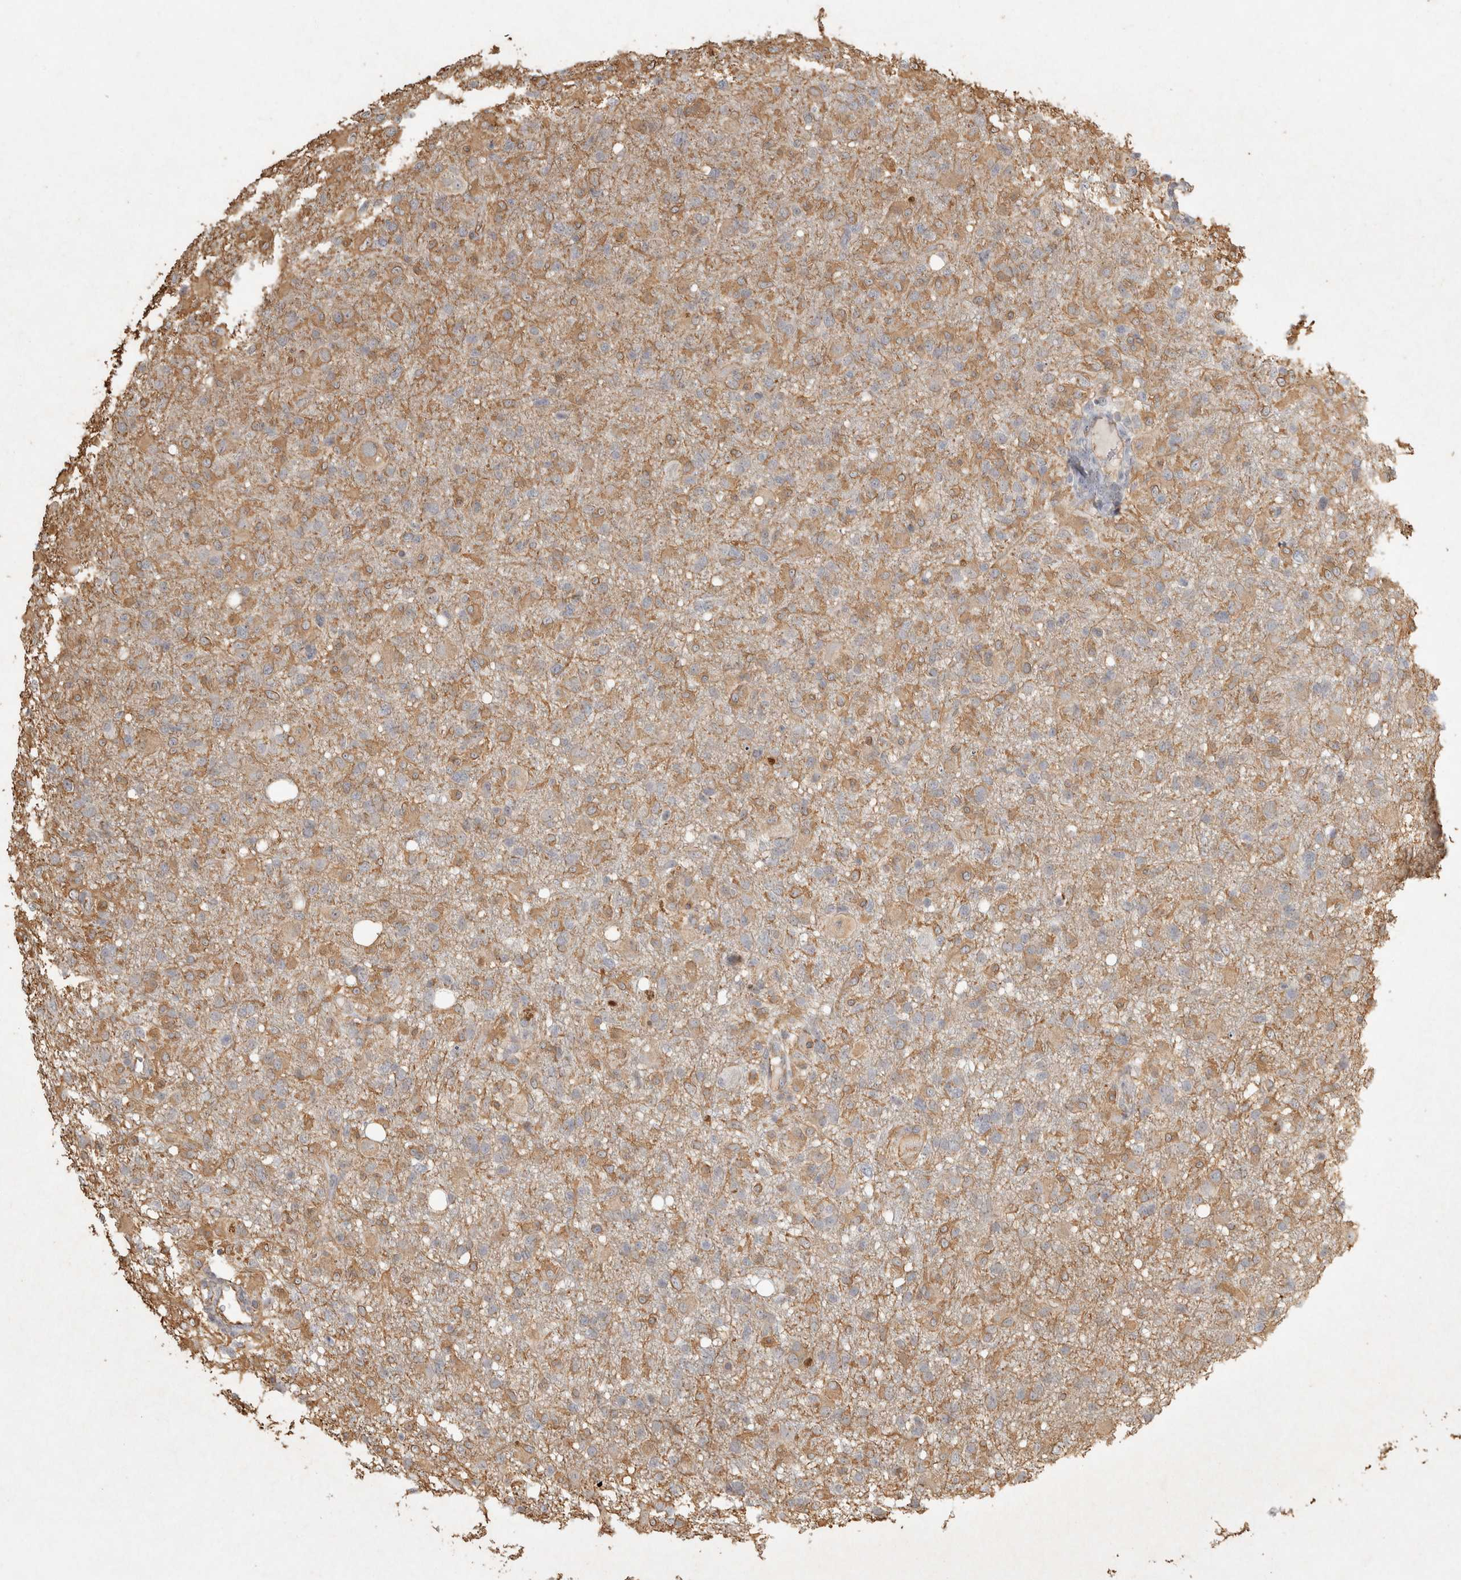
{"staining": {"intensity": "moderate", "quantity": "25%-75%", "location": "cytoplasmic/membranous"}, "tissue": "glioma", "cell_type": "Tumor cells", "image_type": "cancer", "snomed": [{"axis": "morphology", "description": "Glioma, malignant, High grade"}, {"axis": "topography", "description": "Brain"}], "caption": "Immunohistochemistry photomicrograph of human malignant glioma (high-grade) stained for a protein (brown), which shows medium levels of moderate cytoplasmic/membranous expression in about 25%-75% of tumor cells.", "gene": "REPS2", "patient": {"sex": "female", "age": 57}}